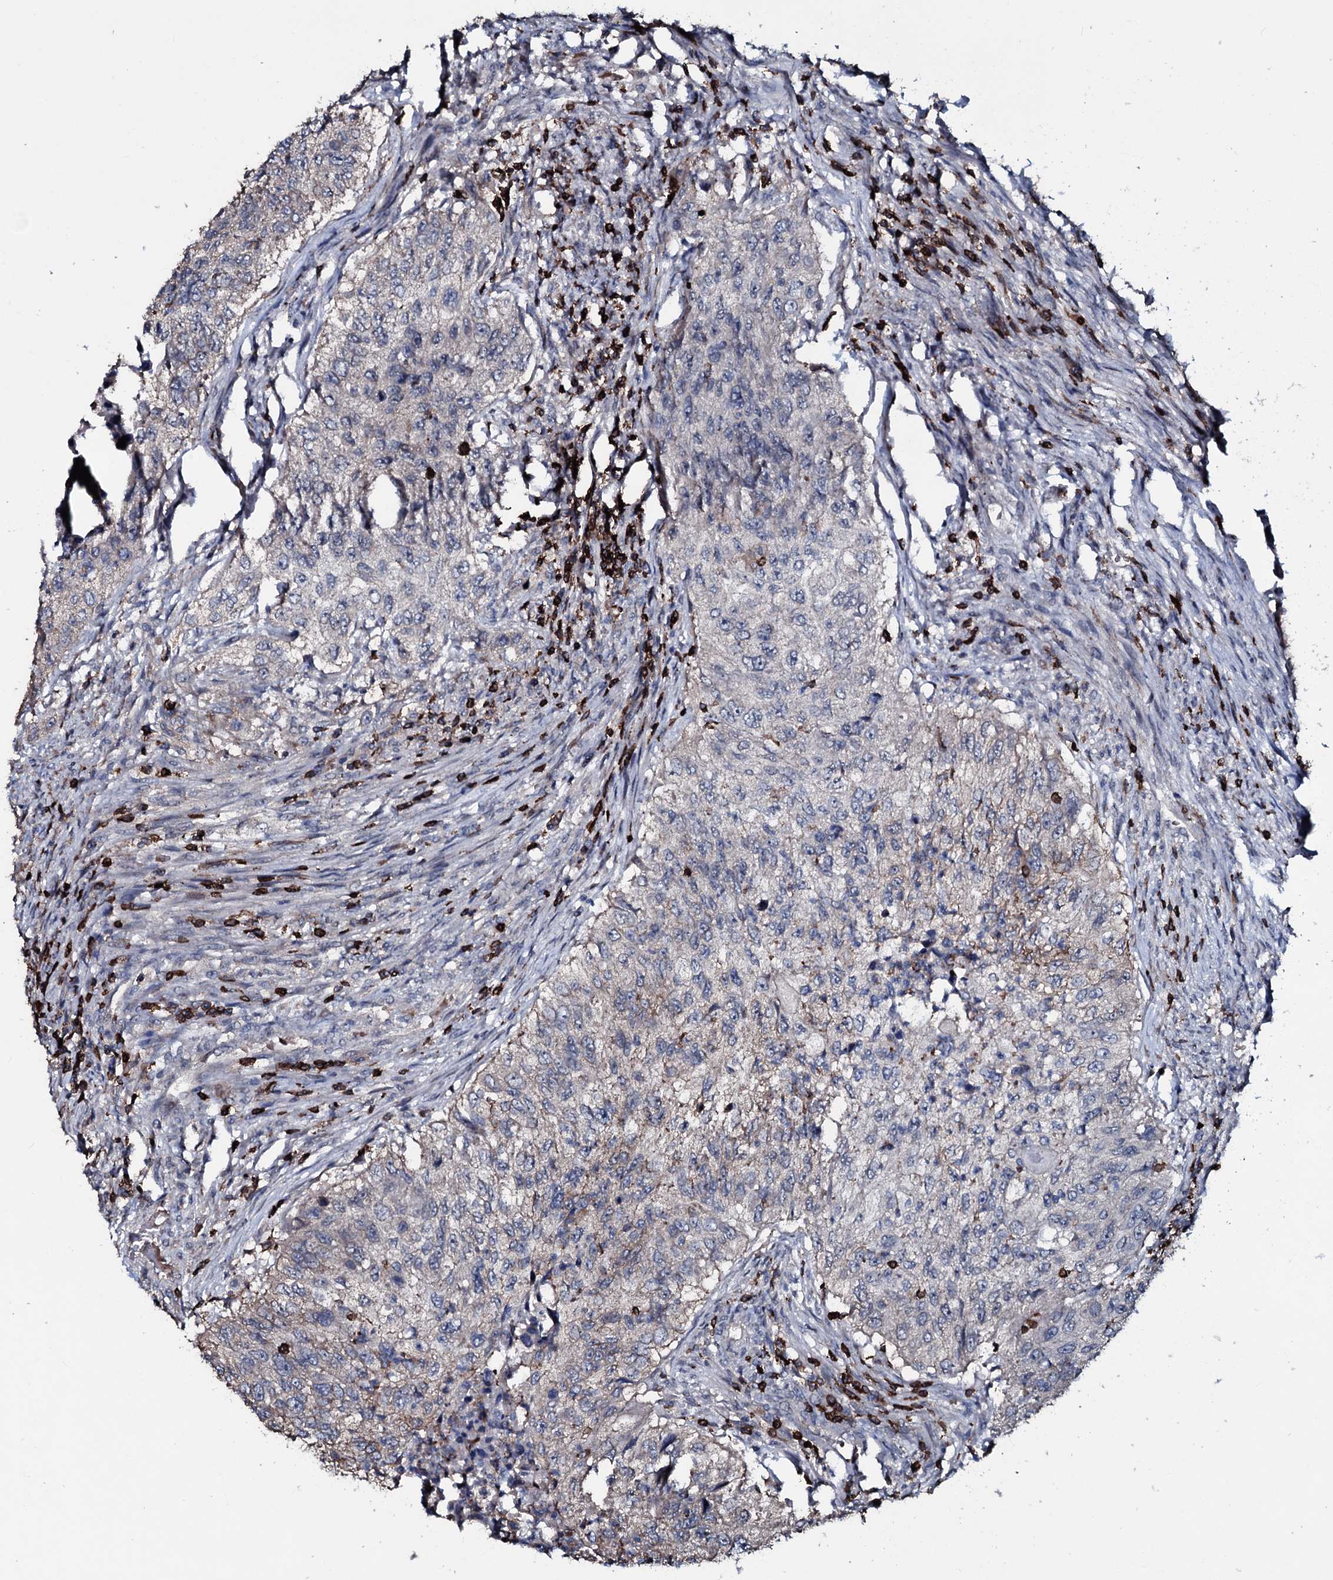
{"staining": {"intensity": "negative", "quantity": "none", "location": "none"}, "tissue": "urothelial cancer", "cell_type": "Tumor cells", "image_type": "cancer", "snomed": [{"axis": "morphology", "description": "Urothelial carcinoma, High grade"}, {"axis": "topography", "description": "Urinary bladder"}], "caption": "Urothelial cancer was stained to show a protein in brown. There is no significant expression in tumor cells.", "gene": "OGFOD2", "patient": {"sex": "female", "age": 60}}